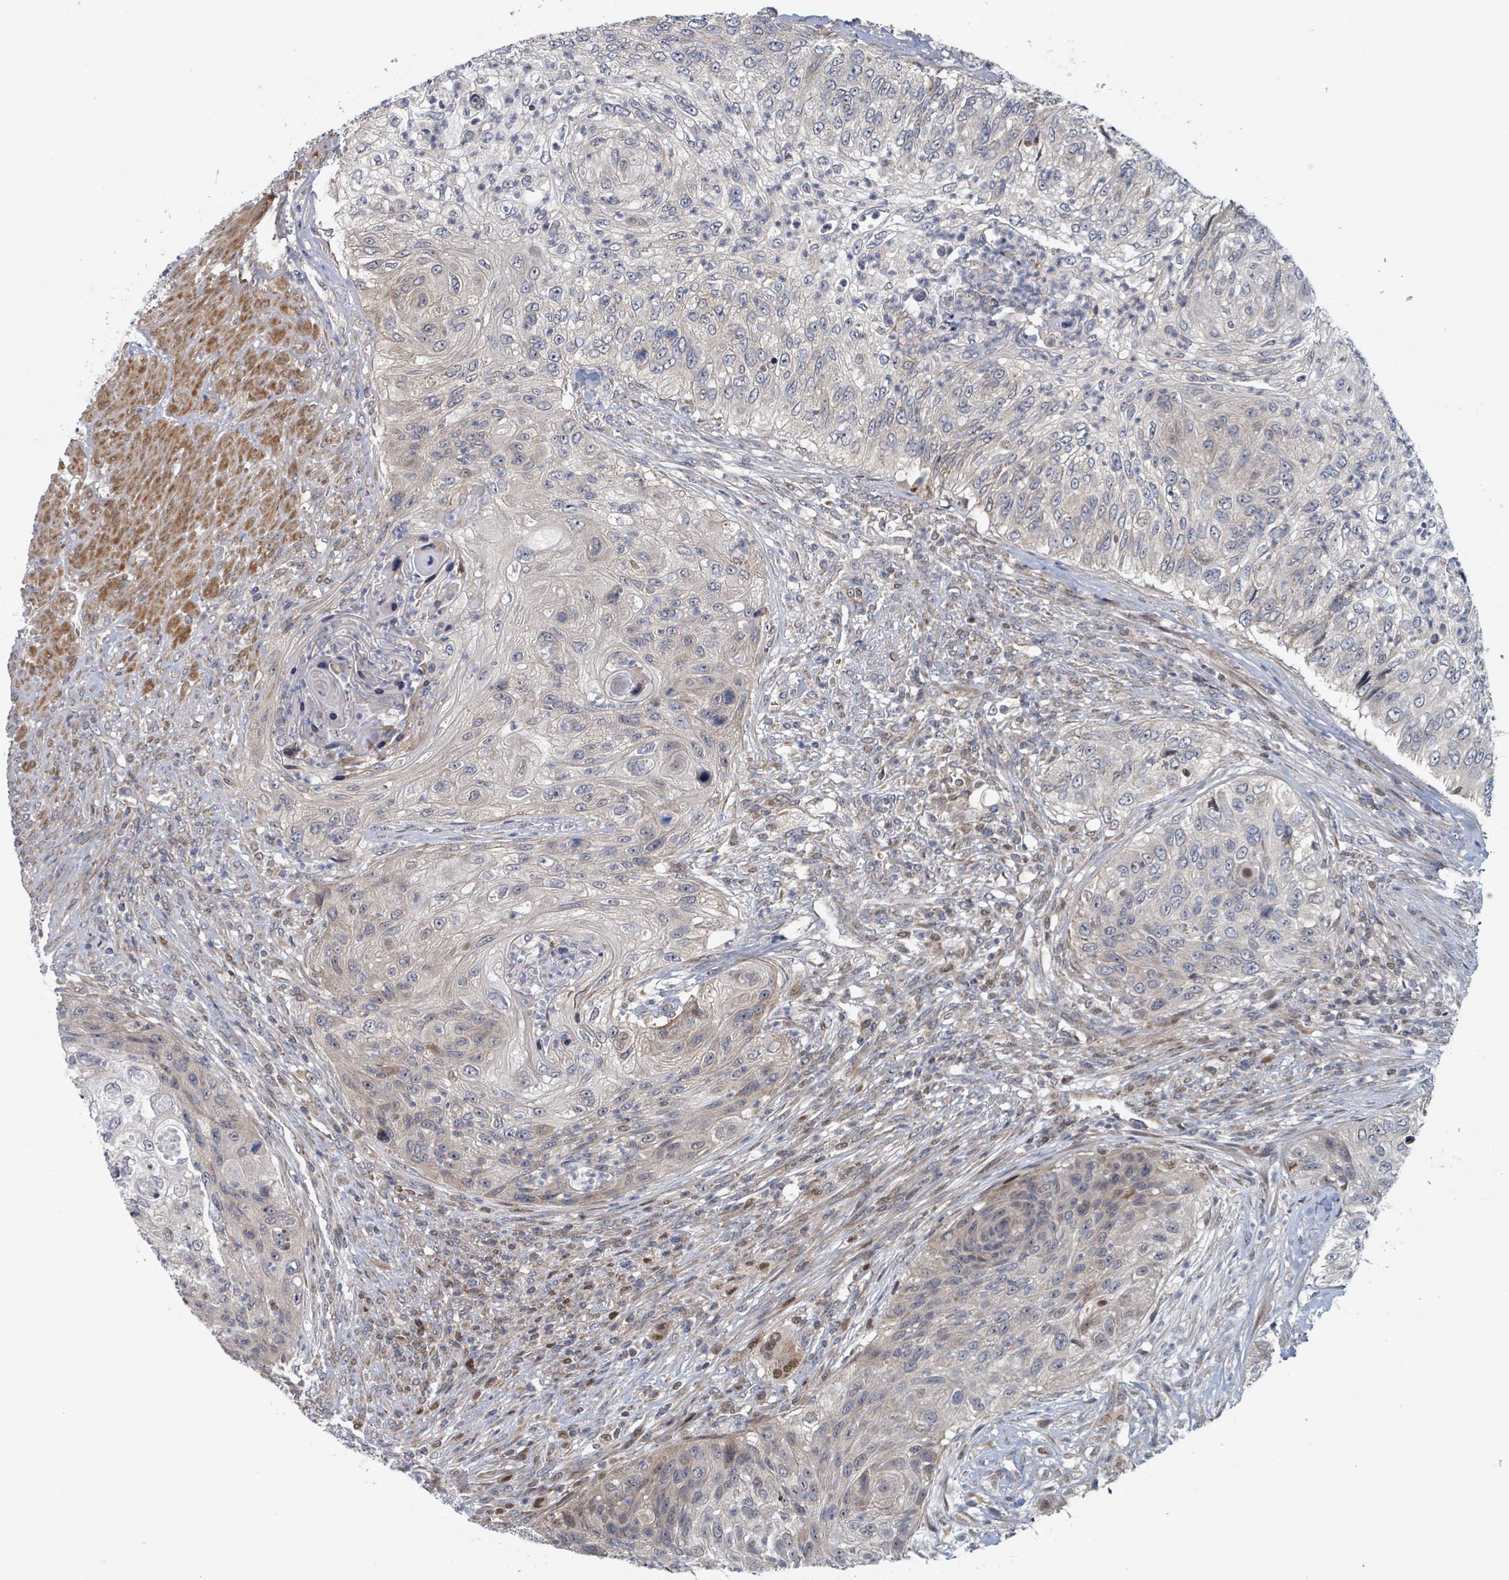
{"staining": {"intensity": "weak", "quantity": "<25%", "location": "cytoplasmic/membranous"}, "tissue": "urothelial cancer", "cell_type": "Tumor cells", "image_type": "cancer", "snomed": [{"axis": "morphology", "description": "Urothelial carcinoma, High grade"}, {"axis": "topography", "description": "Urinary bladder"}], "caption": "Histopathology image shows no significant protein expression in tumor cells of urothelial cancer.", "gene": "HIVEP1", "patient": {"sex": "female", "age": 60}}